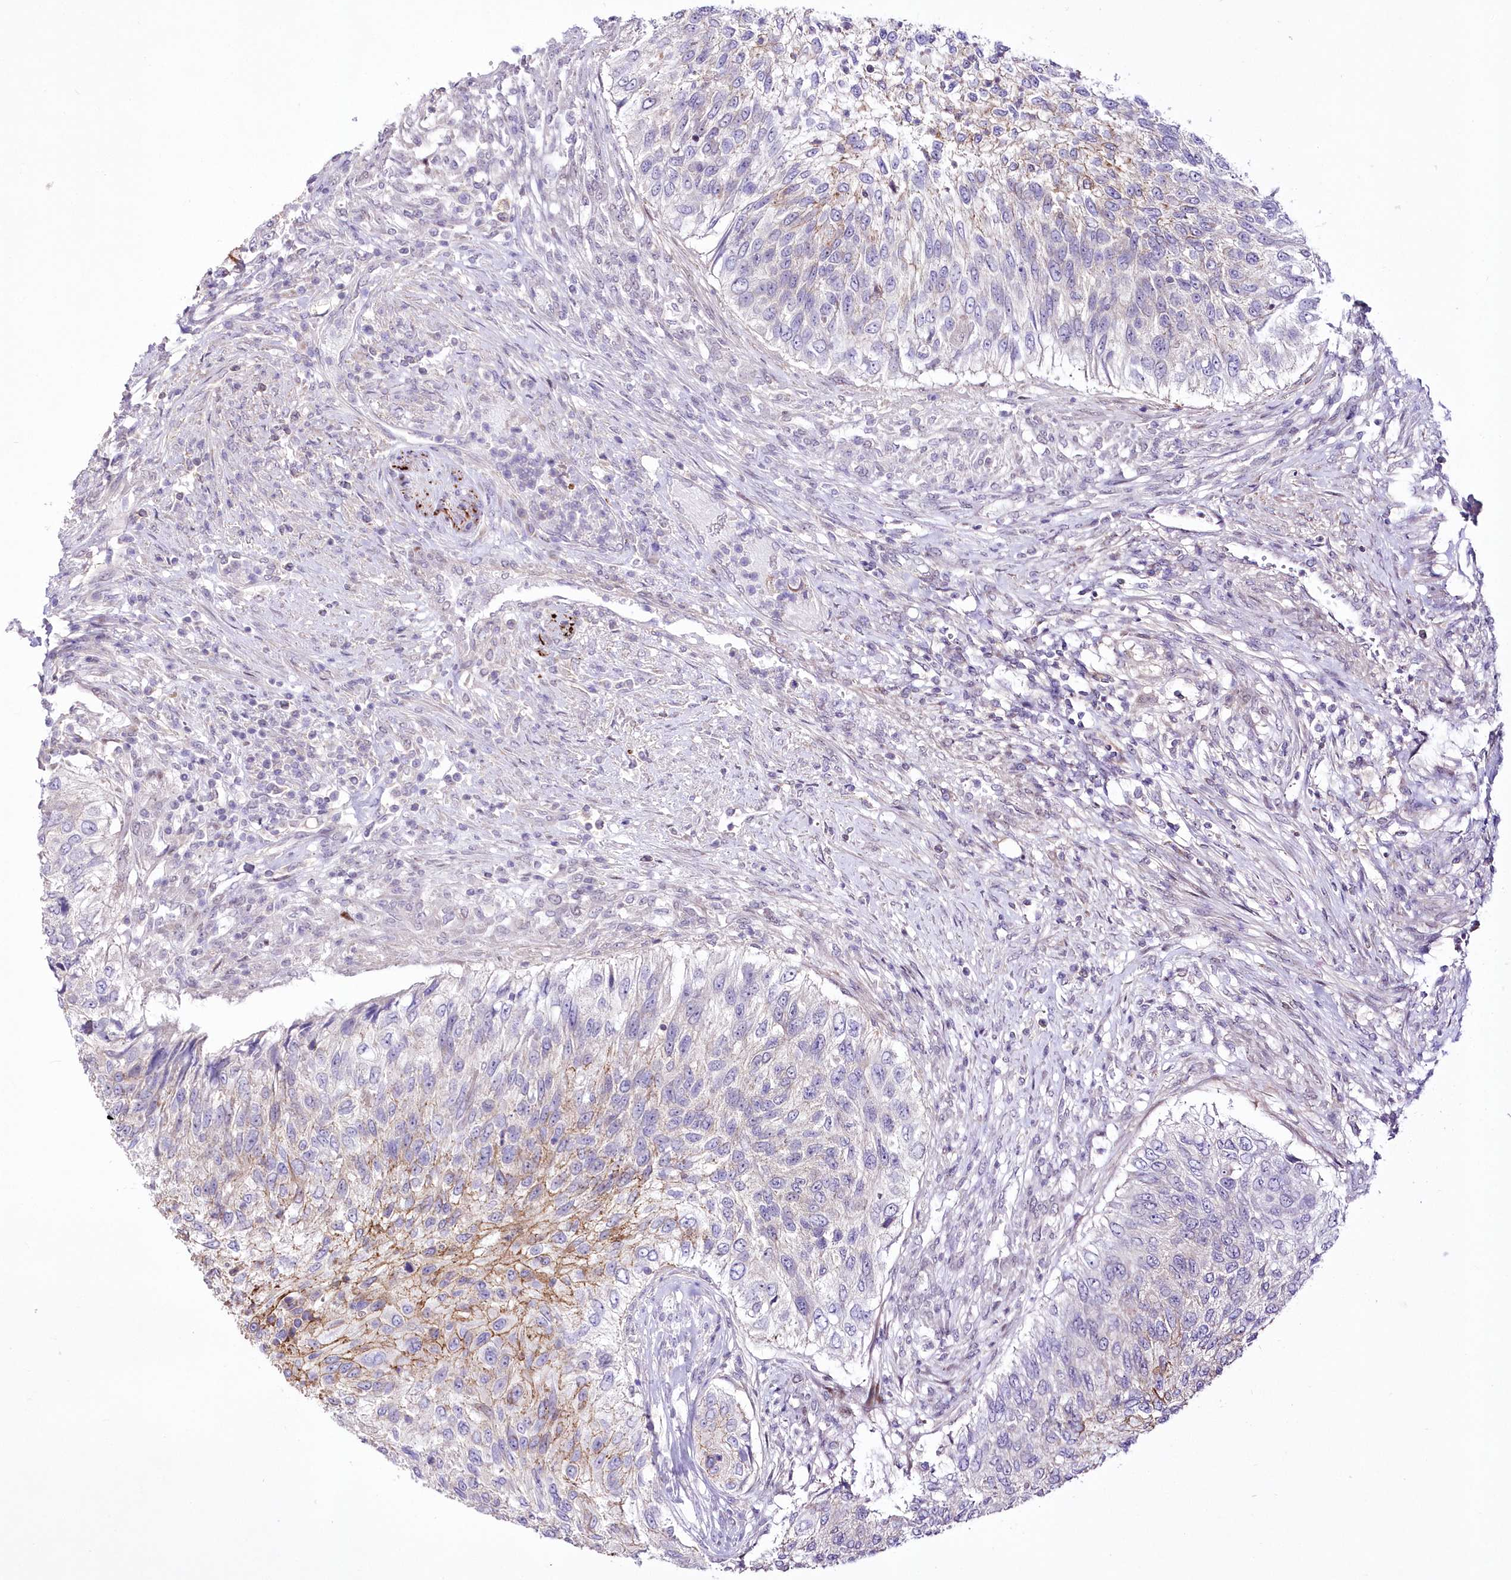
{"staining": {"intensity": "moderate", "quantity": "<25%", "location": "cytoplasmic/membranous"}, "tissue": "urothelial cancer", "cell_type": "Tumor cells", "image_type": "cancer", "snomed": [{"axis": "morphology", "description": "Urothelial carcinoma, High grade"}, {"axis": "topography", "description": "Urinary bladder"}], "caption": "Immunohistochemical staining of high-grade urothelial carcinoma reveals low levels of moderate cytoplasmic/membranous staining in approximately <25% of tumor cells.", "gene": "FAM241B", "patient": {"sex": "female", "age": 60}}